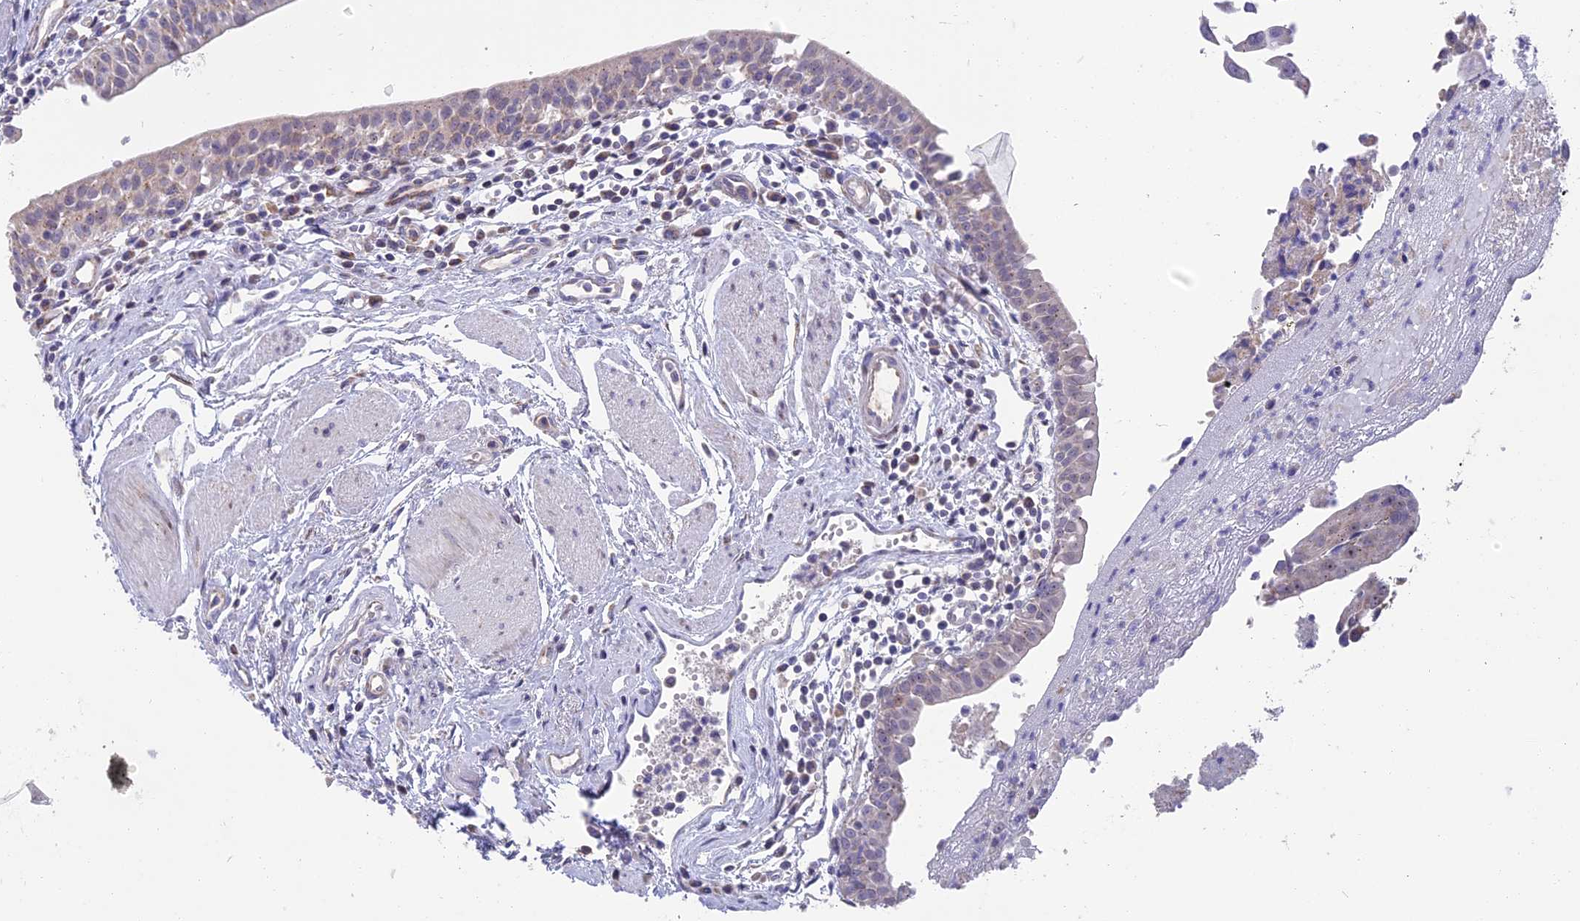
{"staining": {"intensity": "negative", "quantity": "none", "location": "none"}, "tissue": "urothelial cancer", "cell_type": "Tumor cells", "image_type": "cancer", "snomed": [{"axis": "morphology", "description": "Urothelial carcinoma, High grade"}, {"axis": "topography", "description": "Urinary bladder"}], "caption": "This is a histopathology image of IHC staining of urothelial cancer, which shows no expression in tumor cells.", "gene": "DTWD1", "patient": {"sex": "female", "age": 85}}